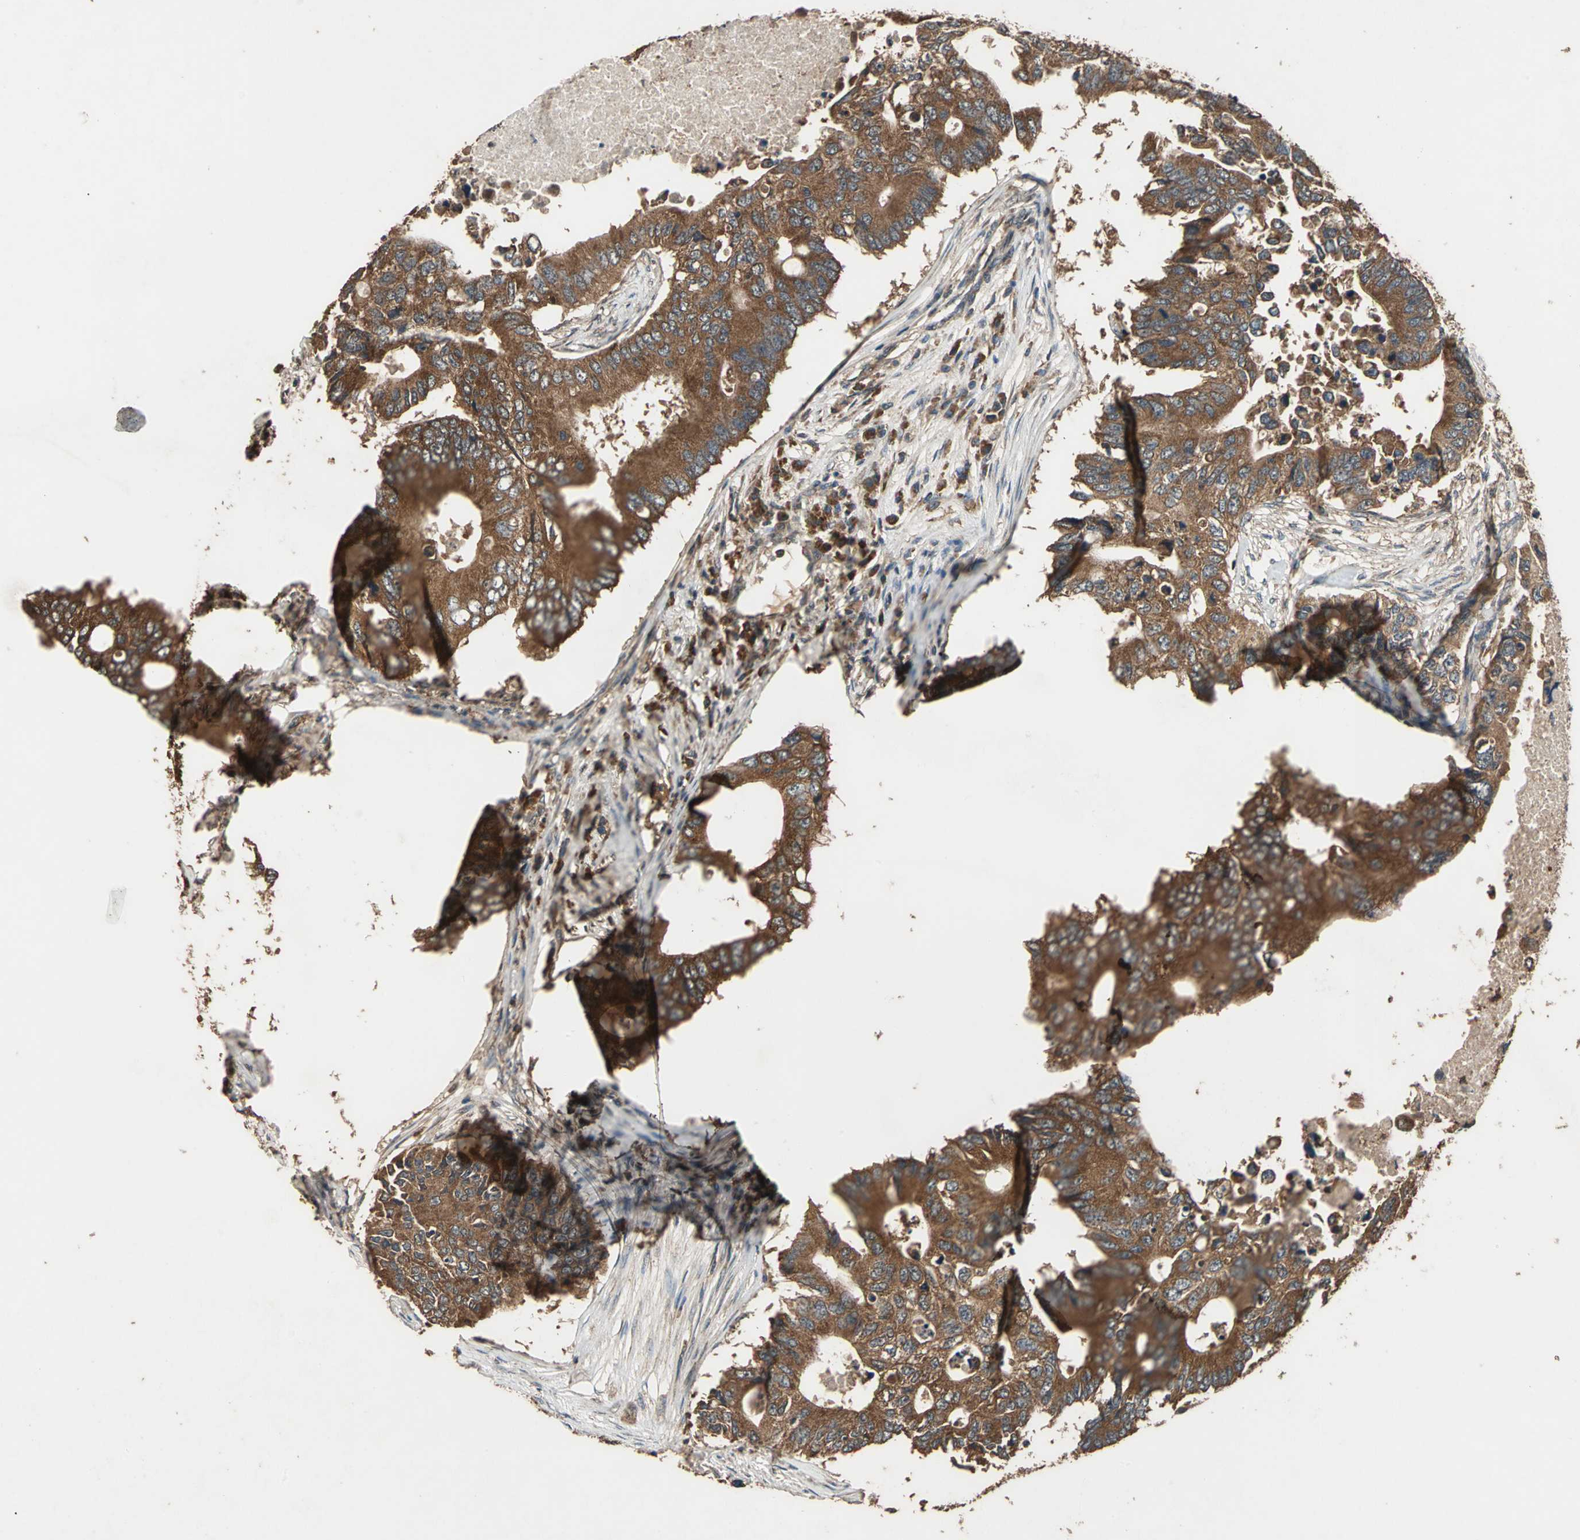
{"staining": {"intensity": "strong", "quantity": ">75%", "location": "cytoplasmic/membranous"}, "tissue": "colorectal cancer", "cell_type": "Tumor cells", "image_type": "cancer", "snomed": [{"axis": "morphology", "description": "Adenocarcinoma, NOS"}, {"axis": "topography", "description": "Colon"}], "caption": "Protein staining reveals strong cytoplasmic/membranous staining in about >75% of tumor cells in colorectal cancer (adenocarcinoma).", "gene": "ZNF608", "patient": {"sex": "male", "age": 71}}